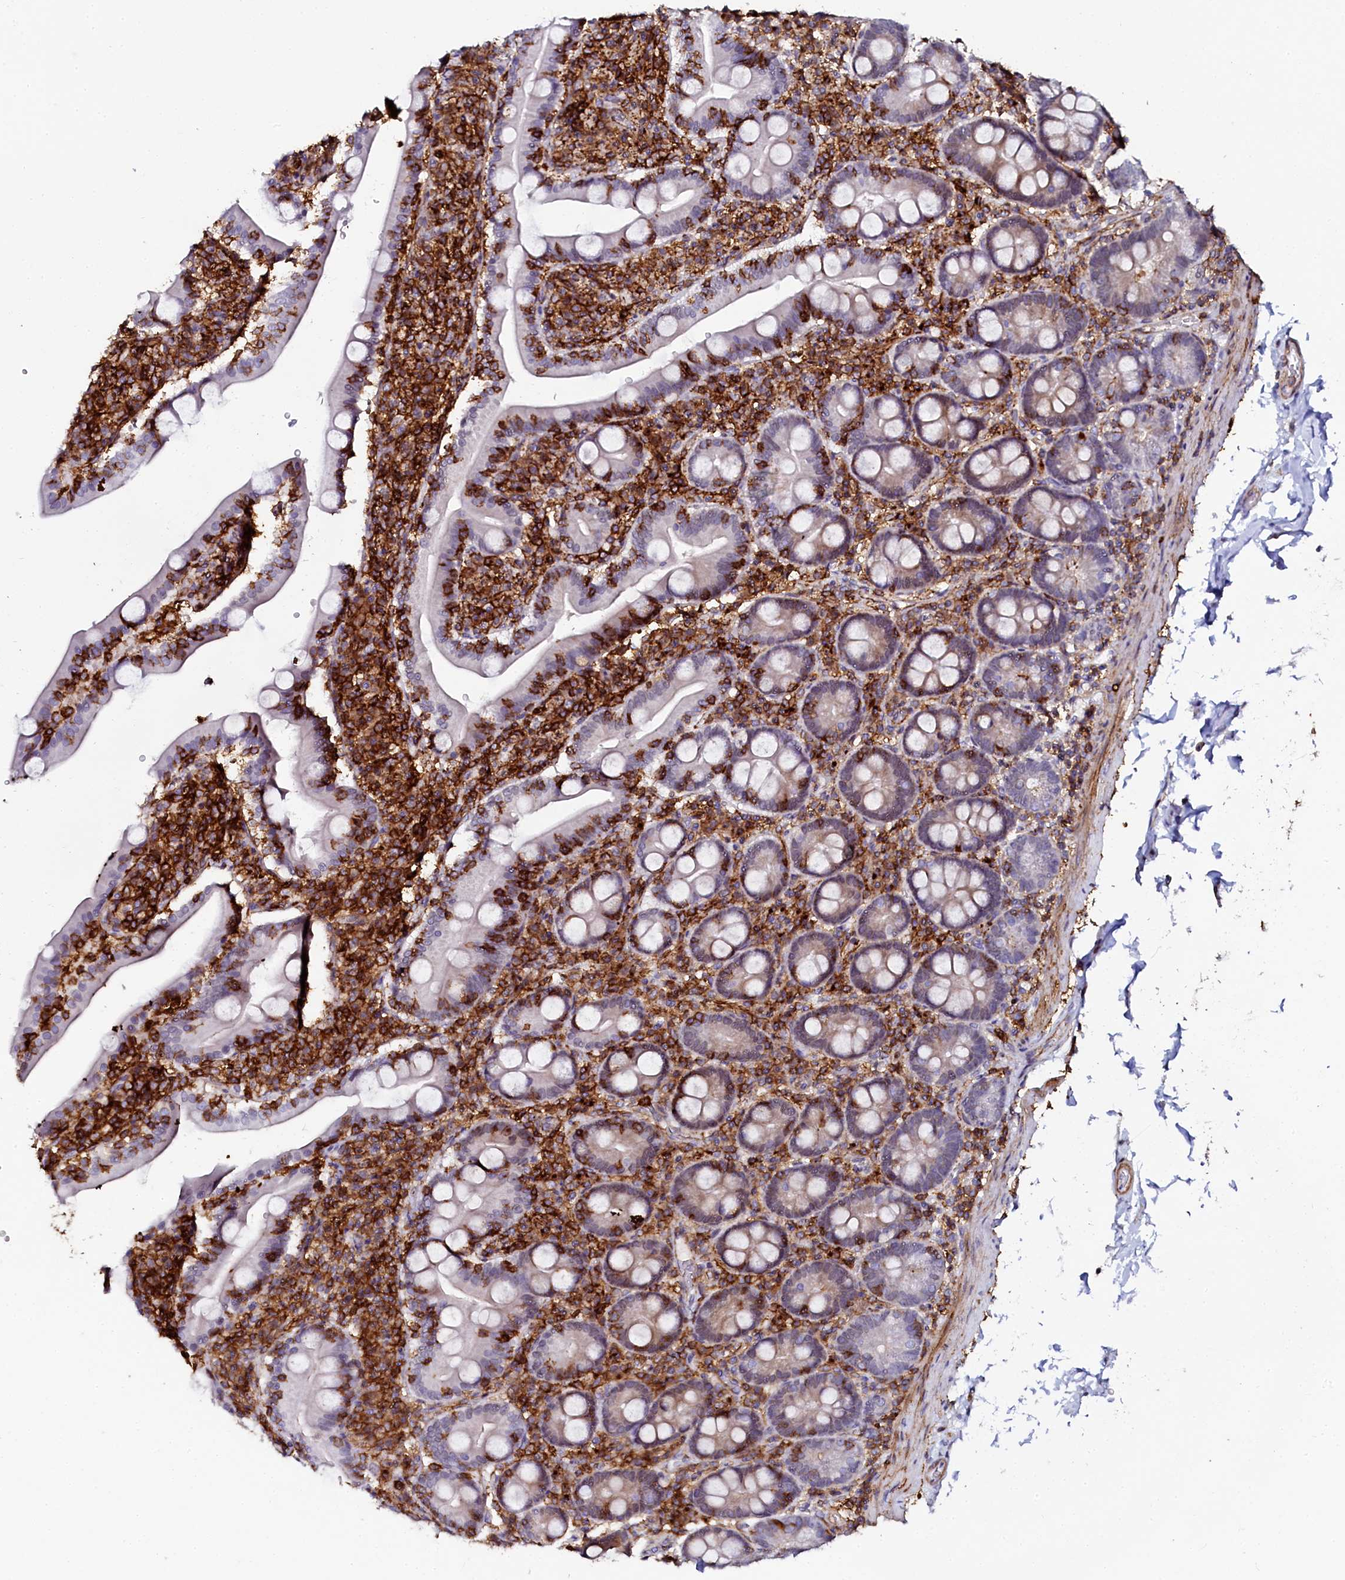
{"staining": {"intensity": "moderate", "quantity": "<25%", "location": "cytoplasmic/membranous"}, "tissue": "duodenum", "cell_type": "Glandular cells", "image_type": "normal", "snomed": [{"axis": "morphology", "description": "Normal tissue, NOS"}, {"axis": "topography", "description": "Duodenum"}], "caption": "Moderate cytoplasmic/membranous protein staining is present in about <25% of glandular cells in duodenum. The staining is performed using DAB (3,3'-diaminobenzidine) brown chromogen to label protein expression. The nuclei are counter-stained blue using hematoxylin.", "gene": "AAAS", "patient": {"sex": "male", "age": 35}}